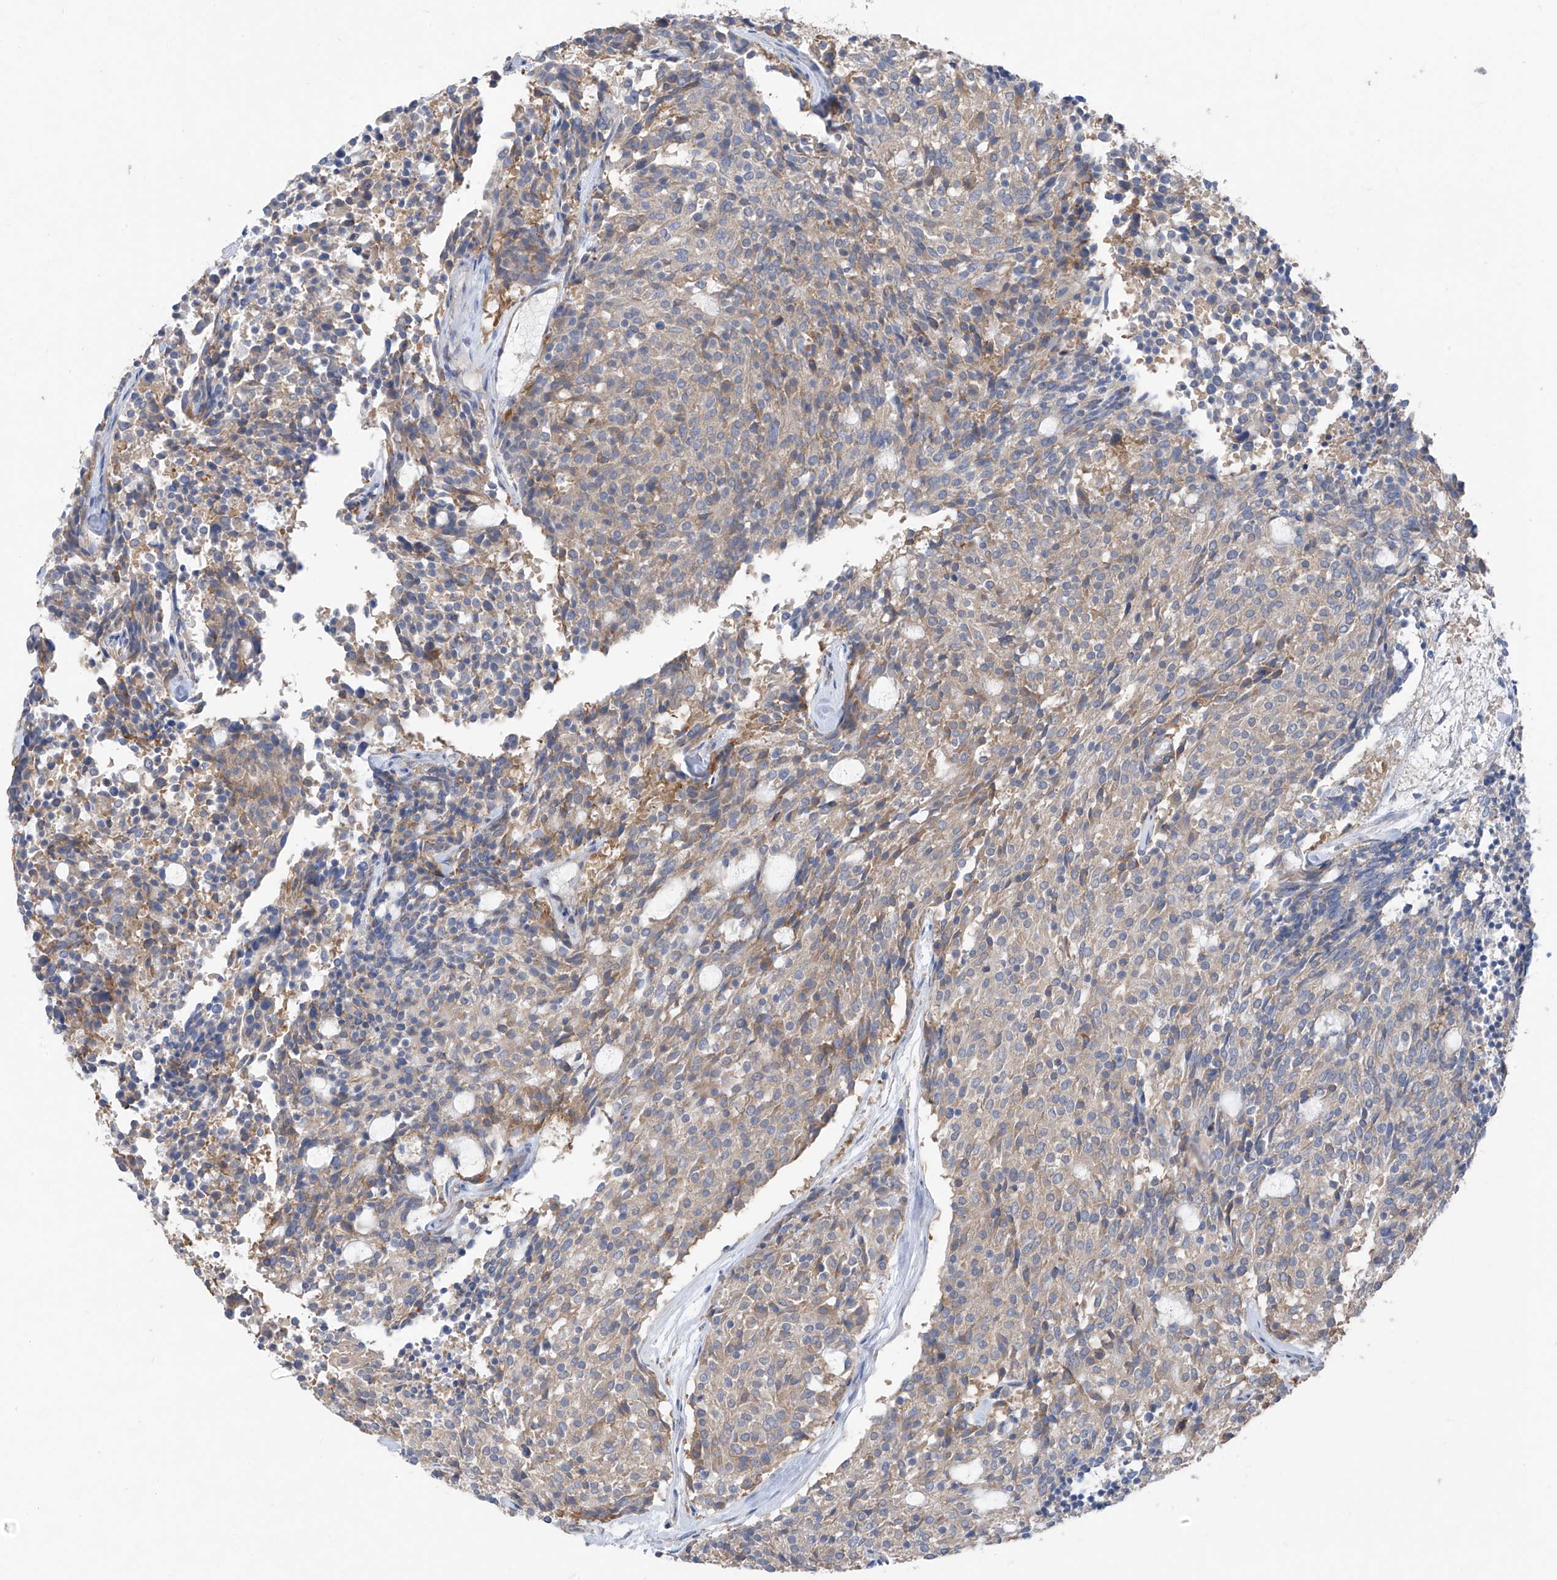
{"staining": {"intensity": "weak", "quantity": "25%-75%", "location": "cytoplasmic/membranous"}, "tissue": "carcinoid", "cell_type": "Tumor cells", "image_type": "cancer", "snomed": [{"axis": "morphology", "description": "Carcinoid, malignant, NOS"}, {"axis": "topography", "description": "Pancreas"}], "caption": "Carcinoid stained with a brown dye demonstrates weak cytoplasmic/membranous positive expression in approximately 25%-75% of tumor cells.", "gene": "RPL4", "patient": {"sex": "female", "age": 54}}